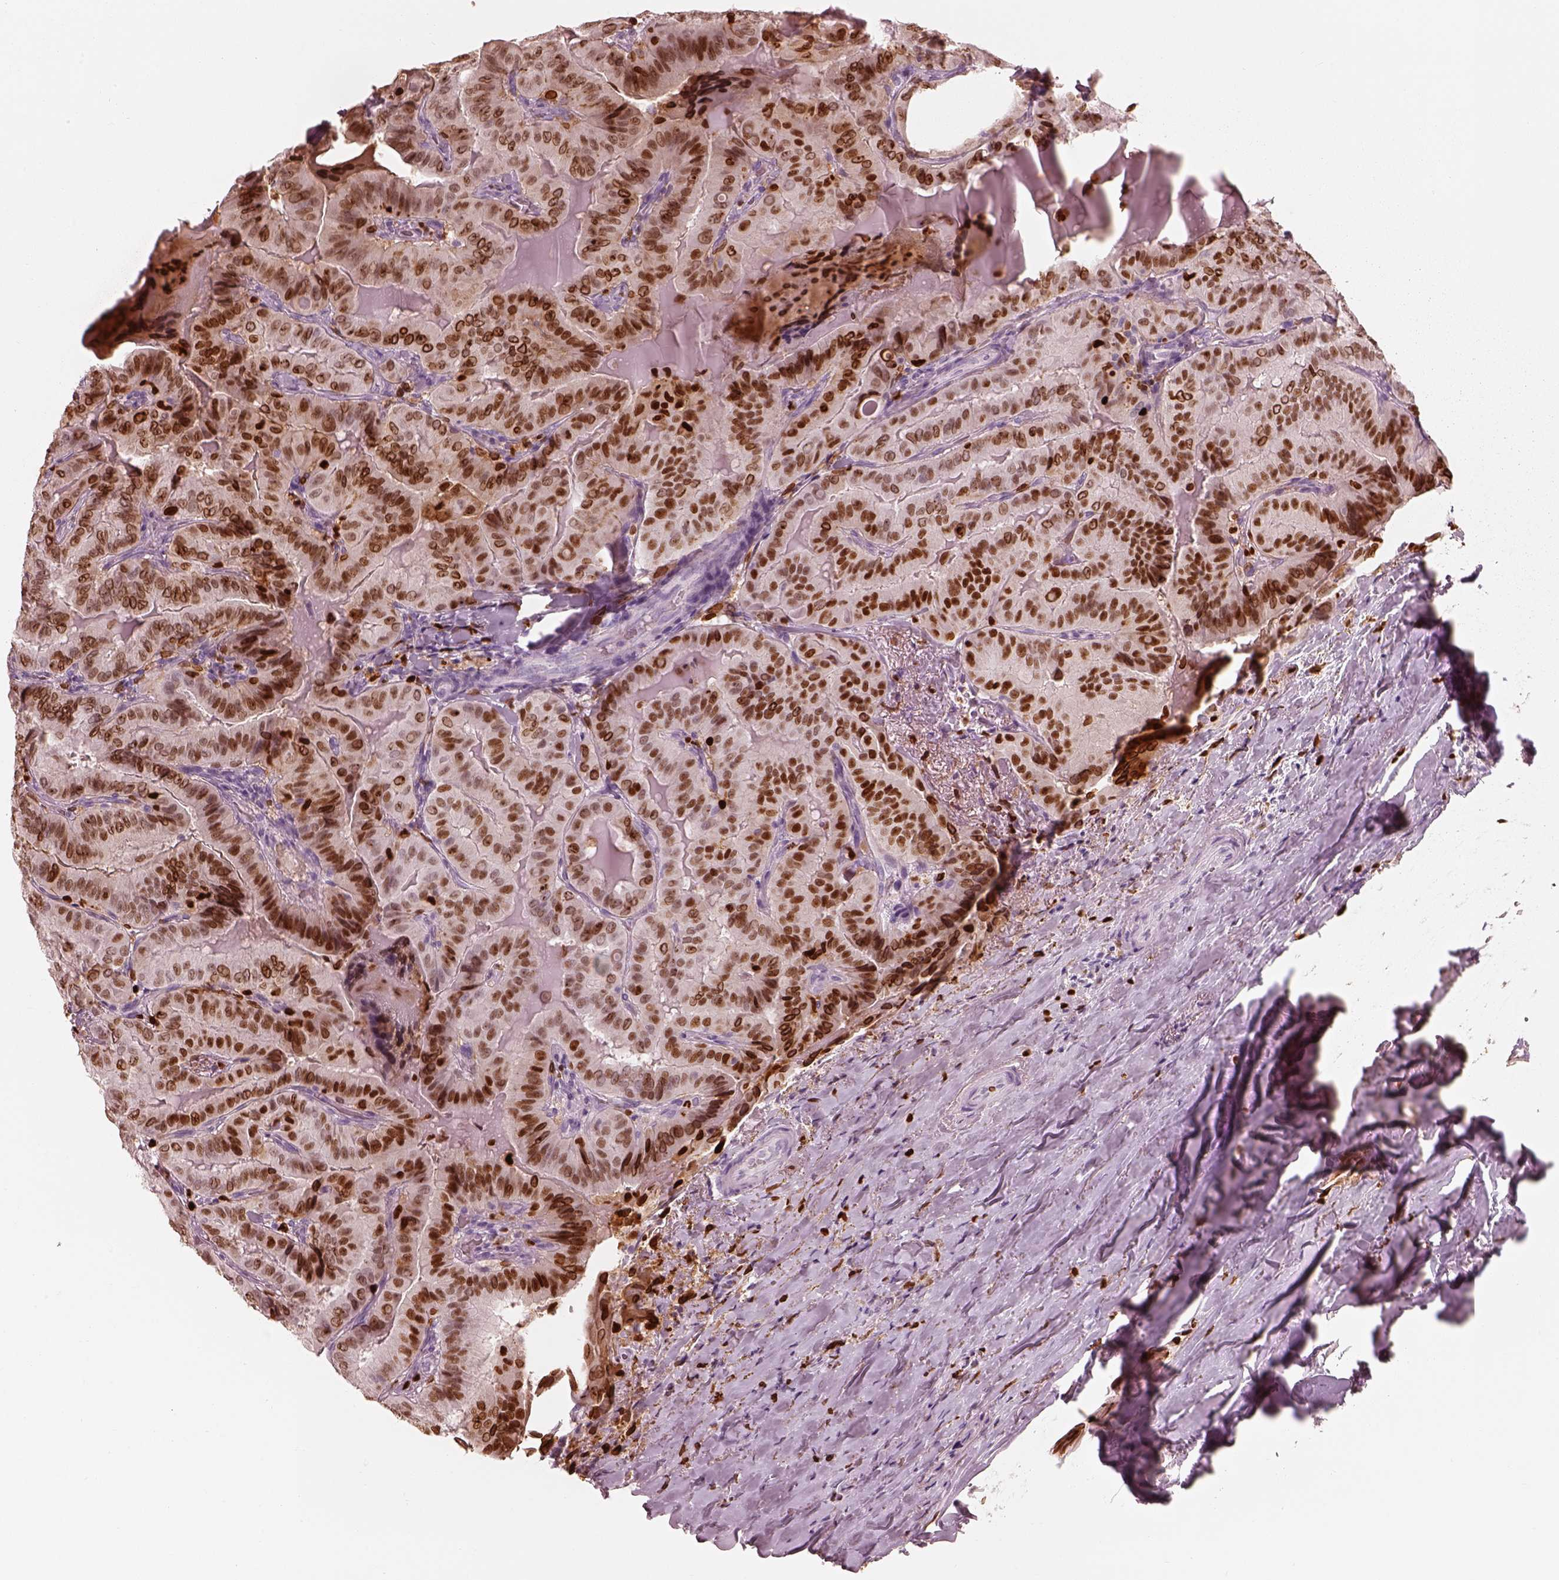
{"staining": {"intensity": "strong", "quantity": ">75%", "location": "cytoplasmic/membranous,nuclear"}, "tissue": "thyroid cancer", "cell_type": "Tumor cells", "image_type": "cancer", "snomed": [{"axis": "morphology", "description": "Papillary adenocarcinoma, NOS"}, {"axis": "topography", "description": "Thyroid gland"}], "caption": "High-power microscopy captured an immunohistochemistry histopathology image of thyroid cancer, revealing strong cytoplasmic/membranous and nuclear positivity in about >75% of tumor cells. The protein of interest is shown in brown color, while the nuclei are stained blue.", "gene": "ALOX5", "patient": {"sex": "female", "age": 68}}